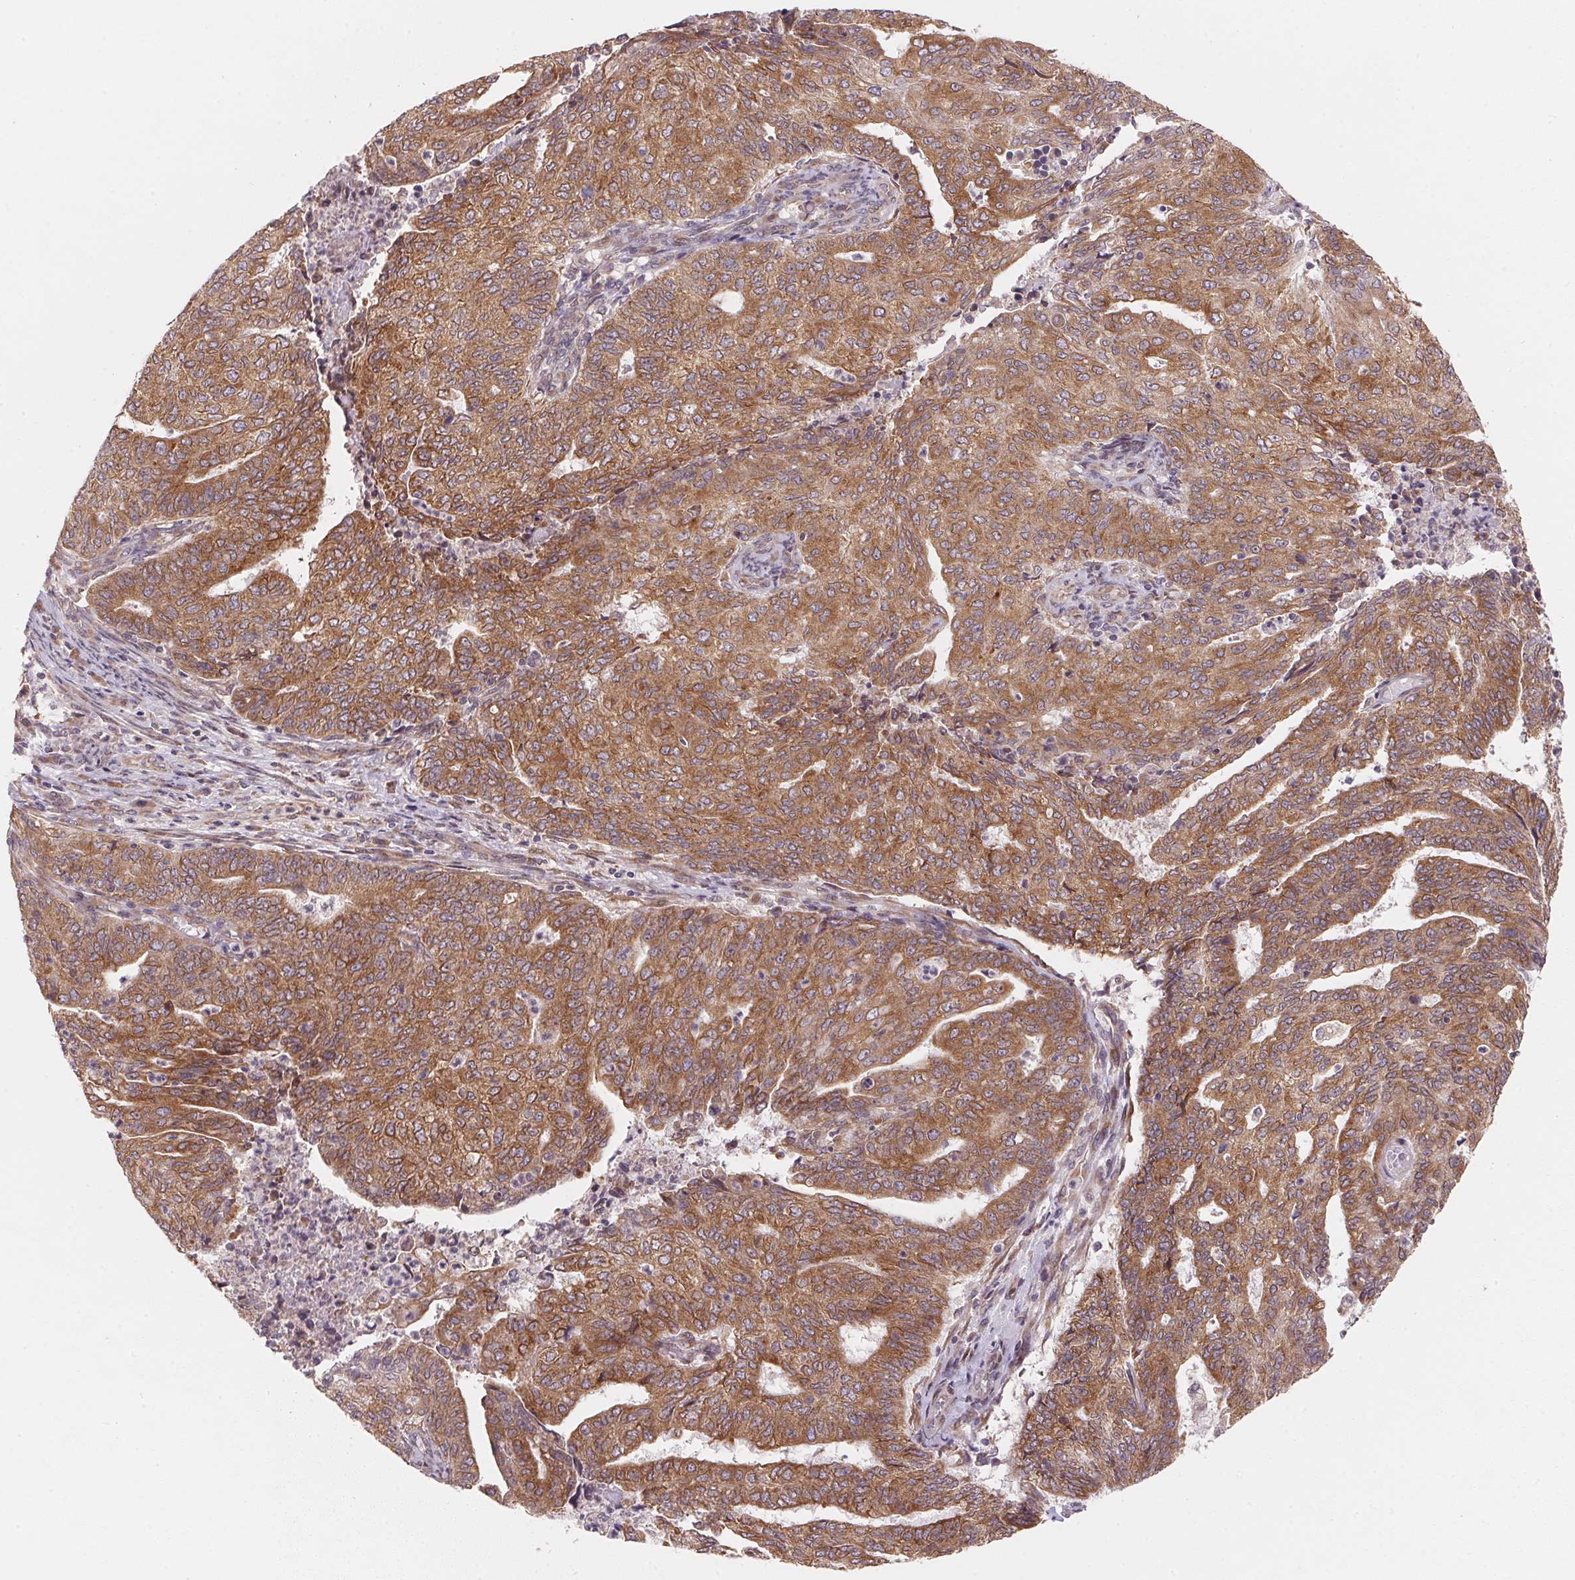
{"staining": {"intensity": "strong", "quantity": ">75%", "location": "cytoplasmic/membranous"}, "tissue": "endometrial cancer", "cell_type": "Tumor cells", "image_type": "cancer", "snomed": [{"axis": "morphology", "description": "Adenocarcinoma, NOS"}, {"axis": "topography", "description": "Endometrium"}], "caption": "Strong cytoplasmic/membranous expression is present in about >75% of tumor cells in endometrial cancer (adenocarcinoma).", "gene": "EI24", "patient": {"sex": "female", "age": 82}}